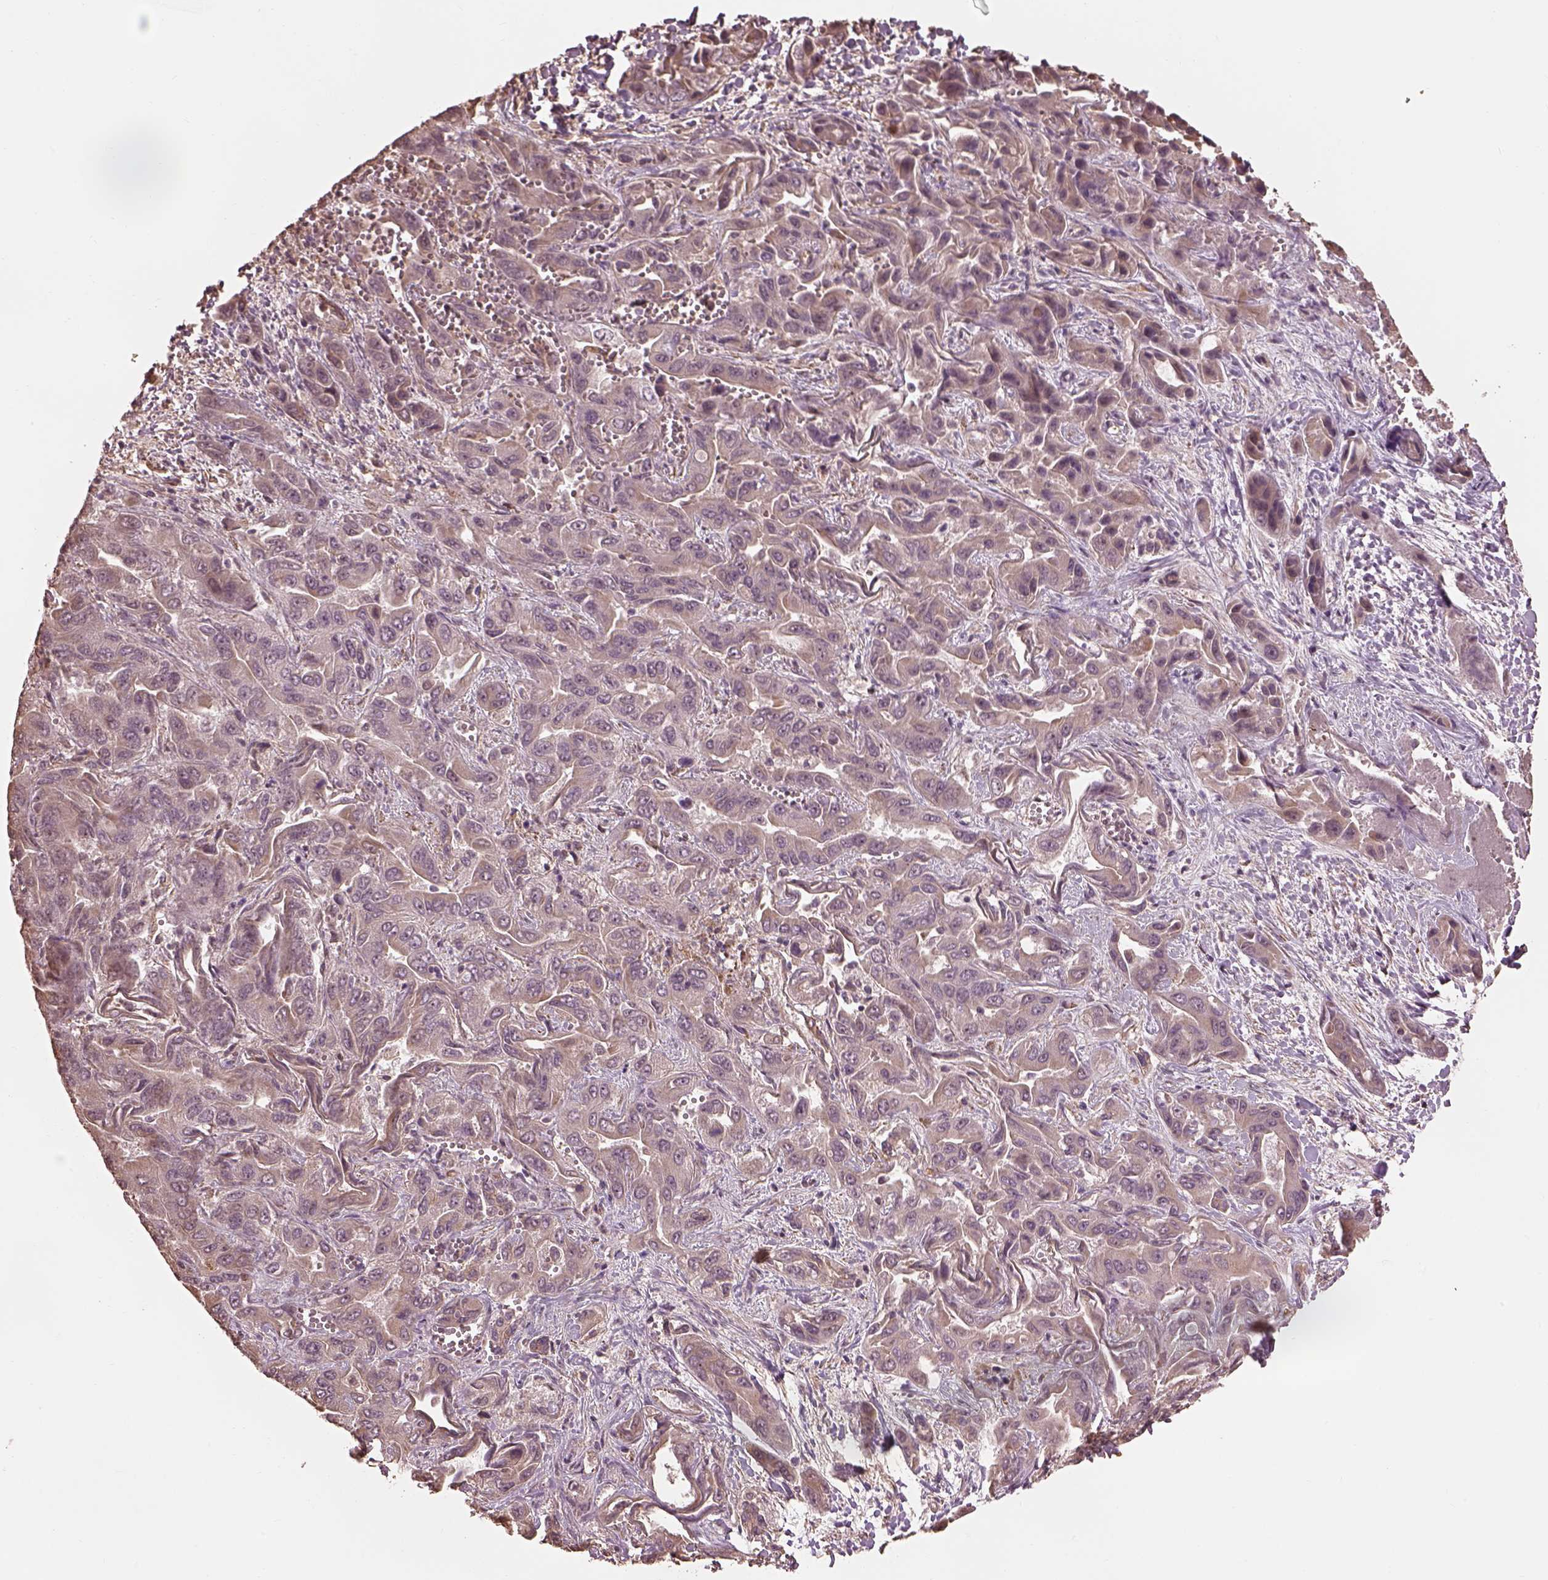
{"staining": {"intensity": "weak", "quantity": "25%-75%", "location": "cytoplasmic/membranous"}, "tissue": "liver cancer", "cell_type": "Tumor cells", "image_type": "cancer", "snomed": [{"axis": "morphology", "description": "Cholangiocarcinoma"}, {"axis": "topography", "description": "Liver"}], "caption": "A brown stain highlights weak cytoplasmic/membranous expression of a protein in liver cholangiocarcinoma tumor cells. (Brightfield microscopy of DAB IHC at high magnification).", "gene": "METTL4", "patient": {"sex": "female", "age": 52}}